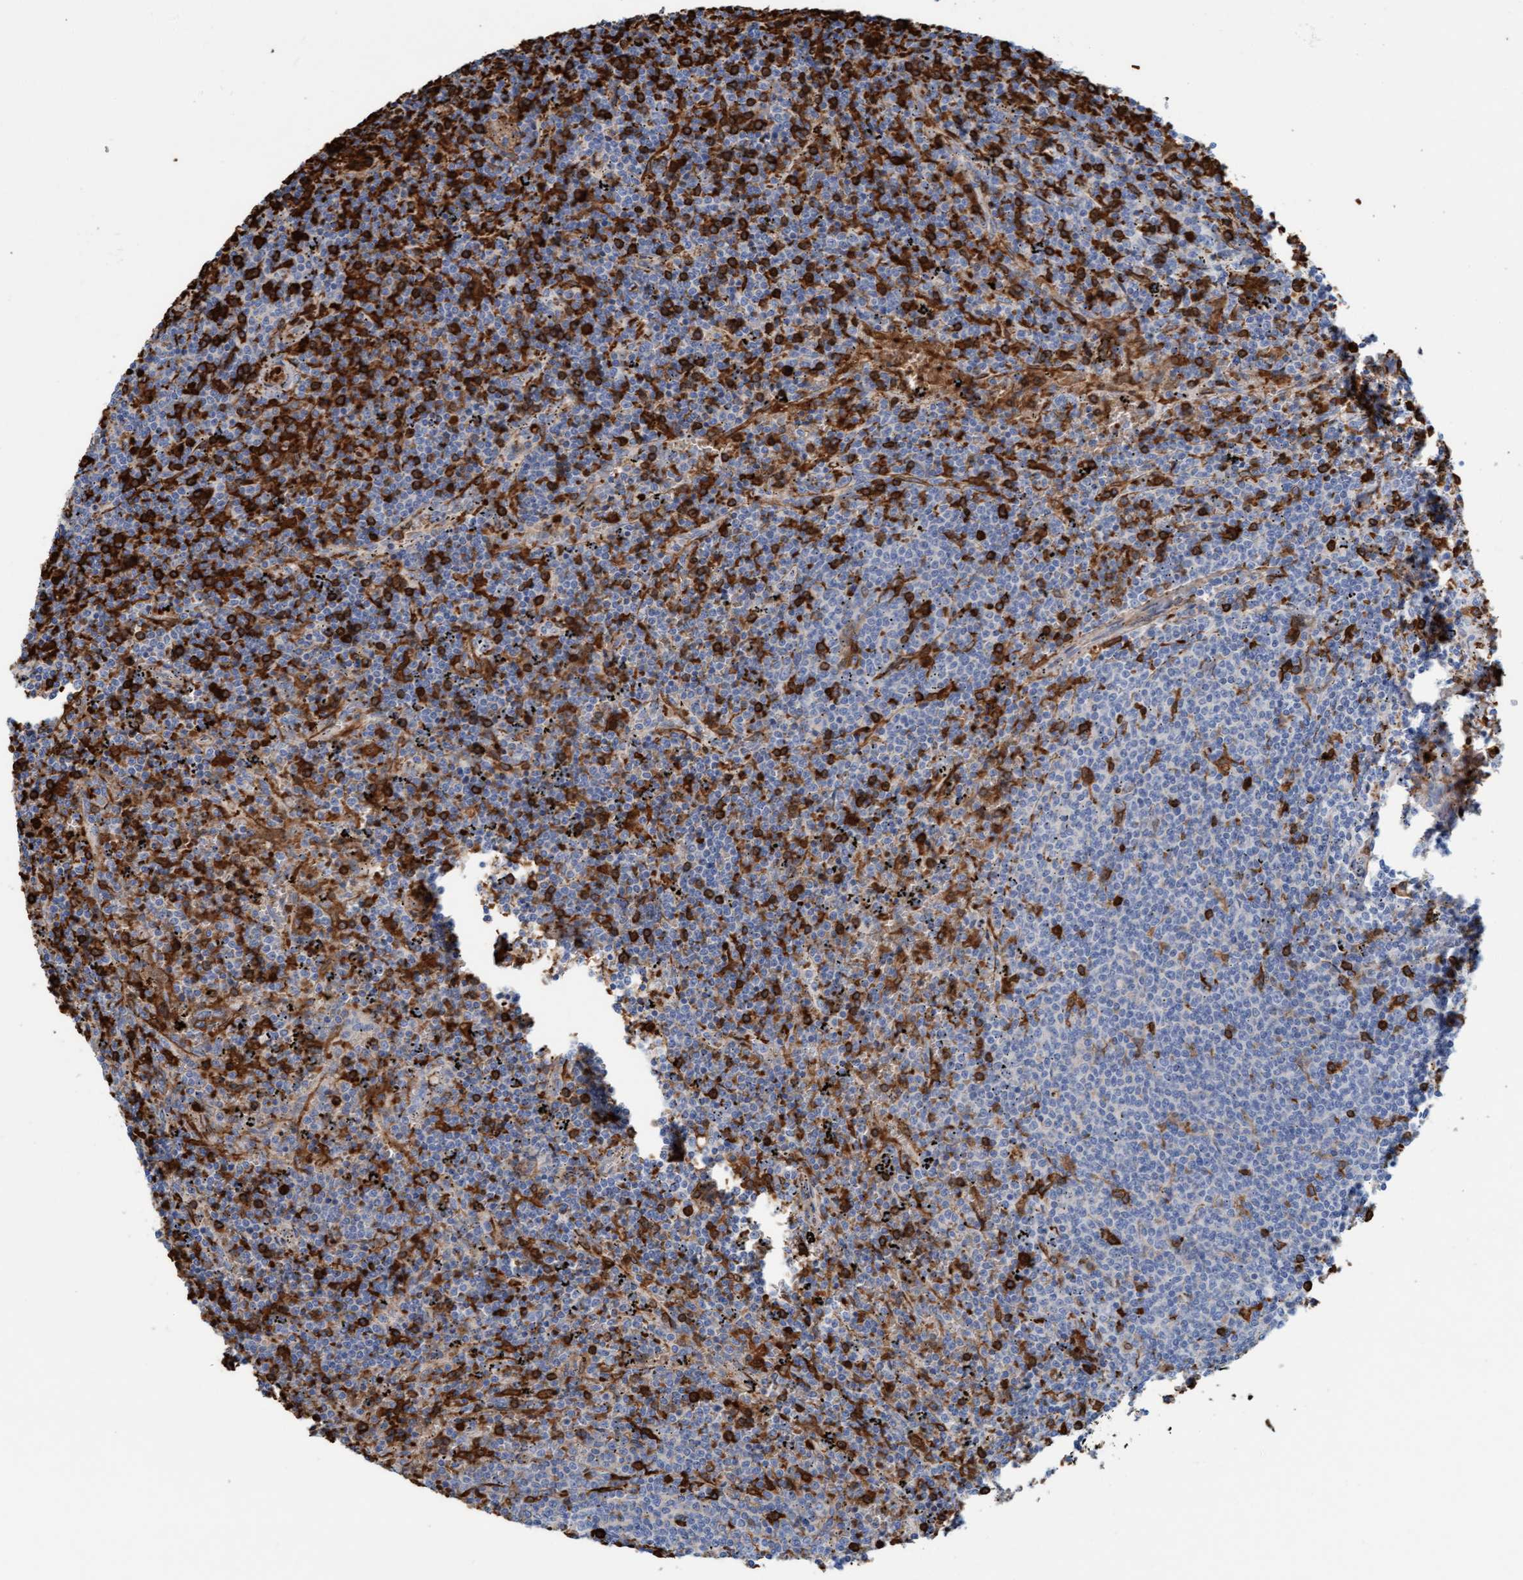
{"staining": {"intensity": "moderate", "quantity": "25%-75%", "location": "cytoplasmic/membranous"}, "tissue": "lymphoma", "cell_type": "Tumor cells", "image_type": "cancer", "snomed": [{"axis": "morphology", "description": "Malignant lymphoma, non-Hodgkin's type, Low grade"}, {"axis": "topography", "description": "Spleen"}], "caption": "A micrograph of human lymphoma stained for a protein displays moderate cytoplasmic/membranous brown staining in tumor cells.", "gene": "P2RX5", "patient": {"sex": "female", "age": 50}}